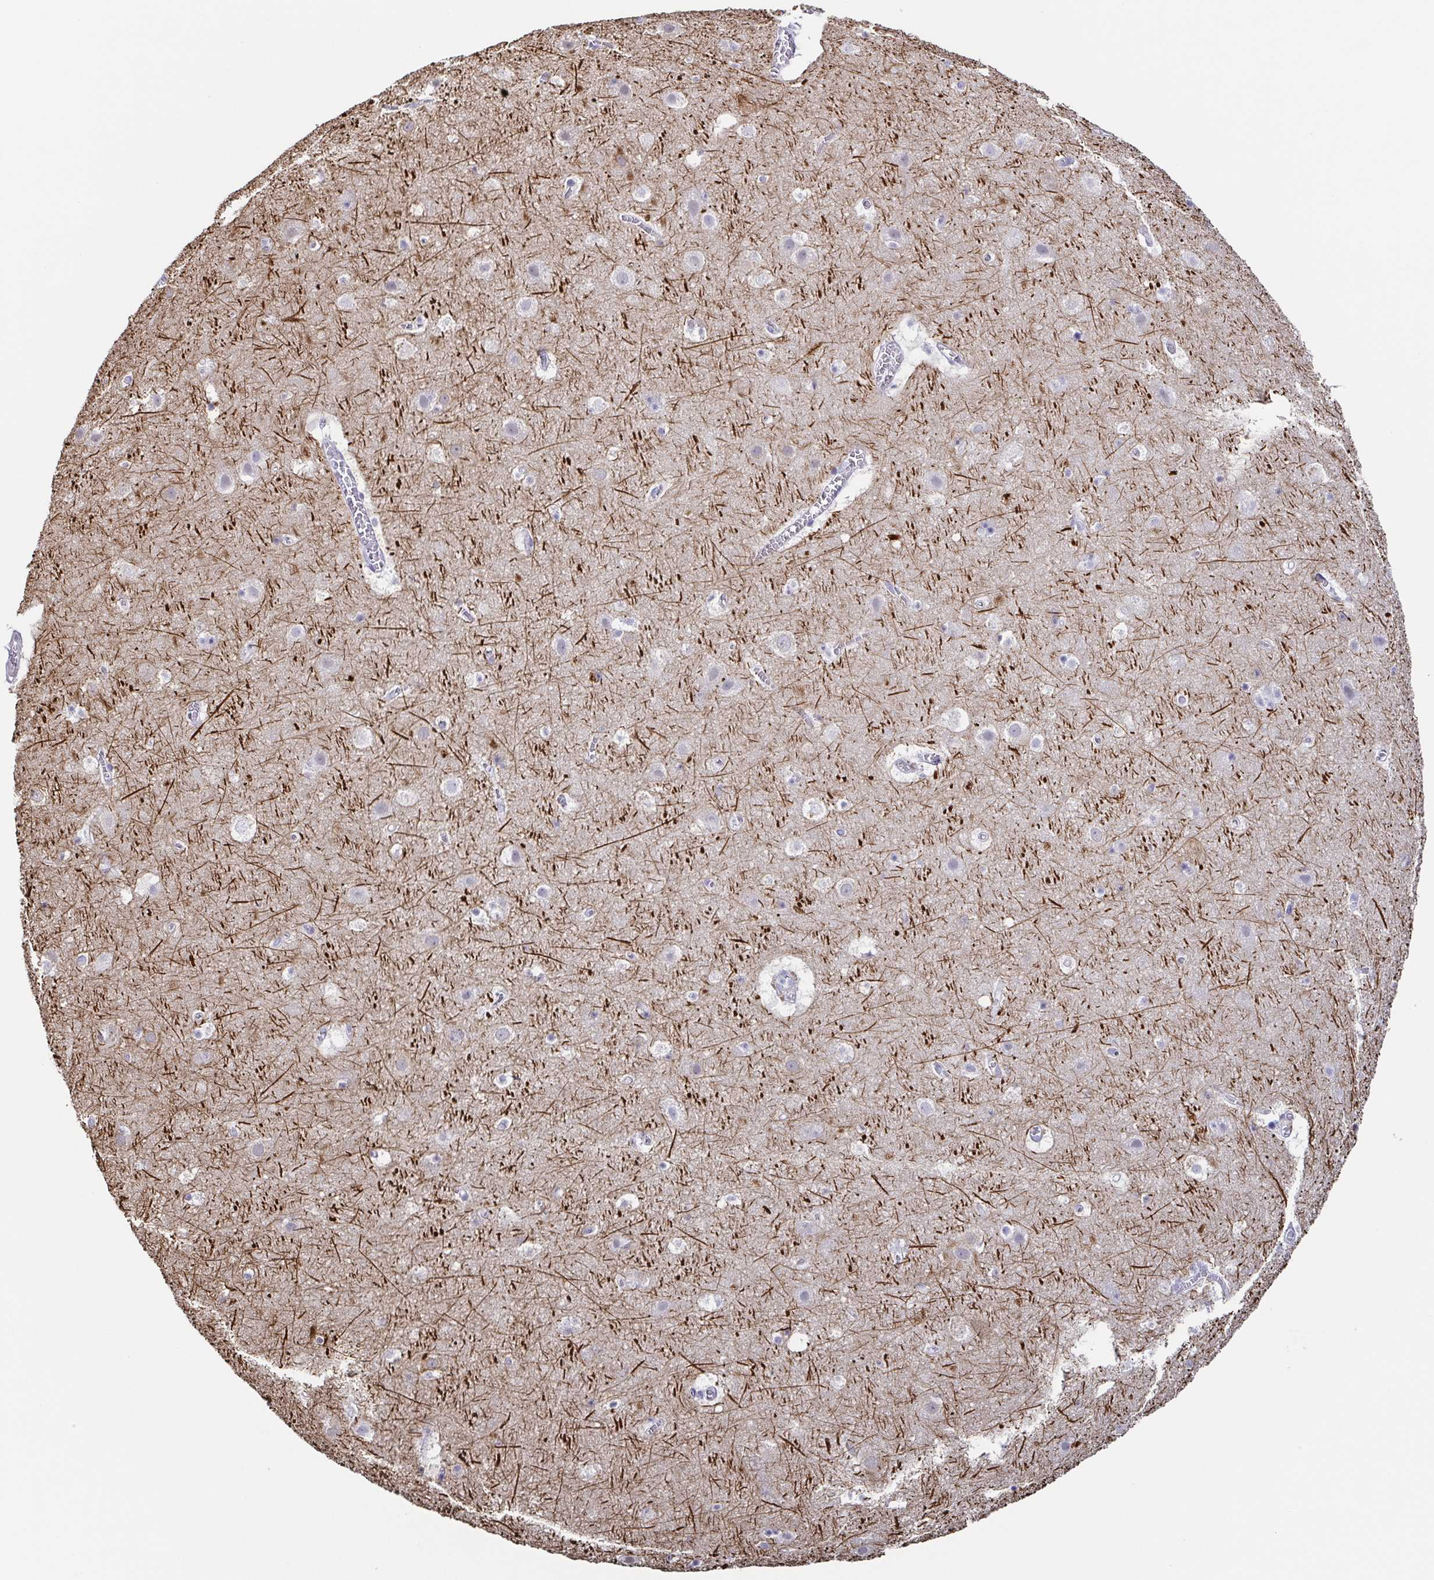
{"staining": {"intensity": "negative", "quantity": "none", "location": "none"}, "tissue": "cerebral cortex", "cell_type": "Endothelial cells", "image_type": "normal", "snomed": [{"axis": "morphology", "description": "Normal tissue, NOS"}, {"axis": "topography", "description": "Cerebral cortex"}], "caption": "IHC histopathology image of benign cerebral cortex stained for a protein (brown), which displays no staining in endothelial cells.", "gene": "NEFH", "patient": {"sex": "female", "age": 42}}